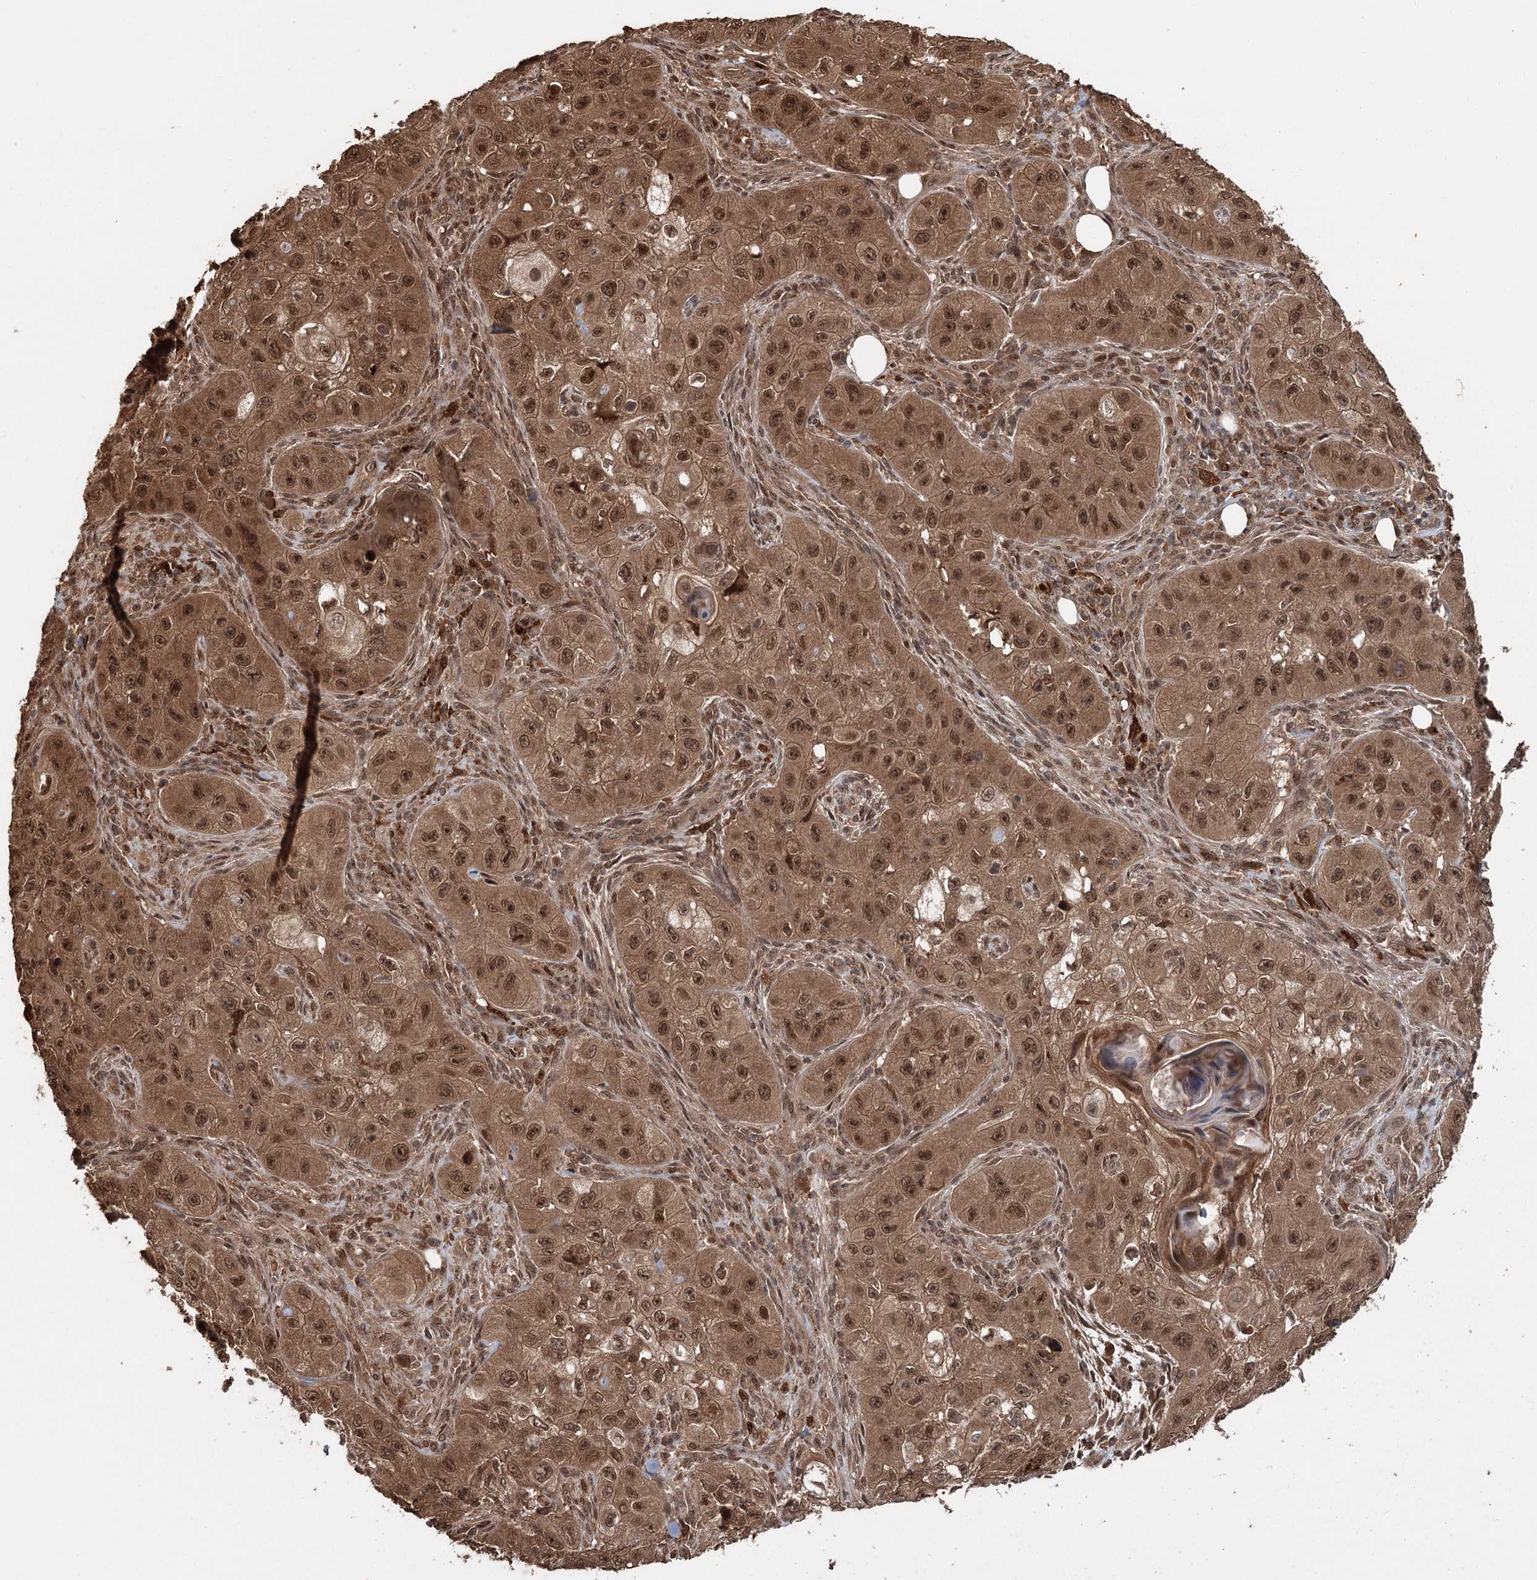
{"staining": {"intensity": "moderate", "quantity": ">75%", "location": "cytoplasmic/membranous,nuclear"}, "tissue": "skin cancer", "cell_type": "Tumor cells", "image_type": "cancer", "snomed": [{"axis": "morphology", "description": "Squamous cell carcinoma, NOS"}, {"axis": "topography", "description": "Skin"}, {"axis": "topography", "description": "Subcutis"}], "caption": "Skin cancer stained with a brown dye reveals moderate cytoplasmic/membranous and nuclear positive positivity in about >75% of tumor cells.", "gene": "N6AMT1", "patient": {"sex": "male", "age": 73}}